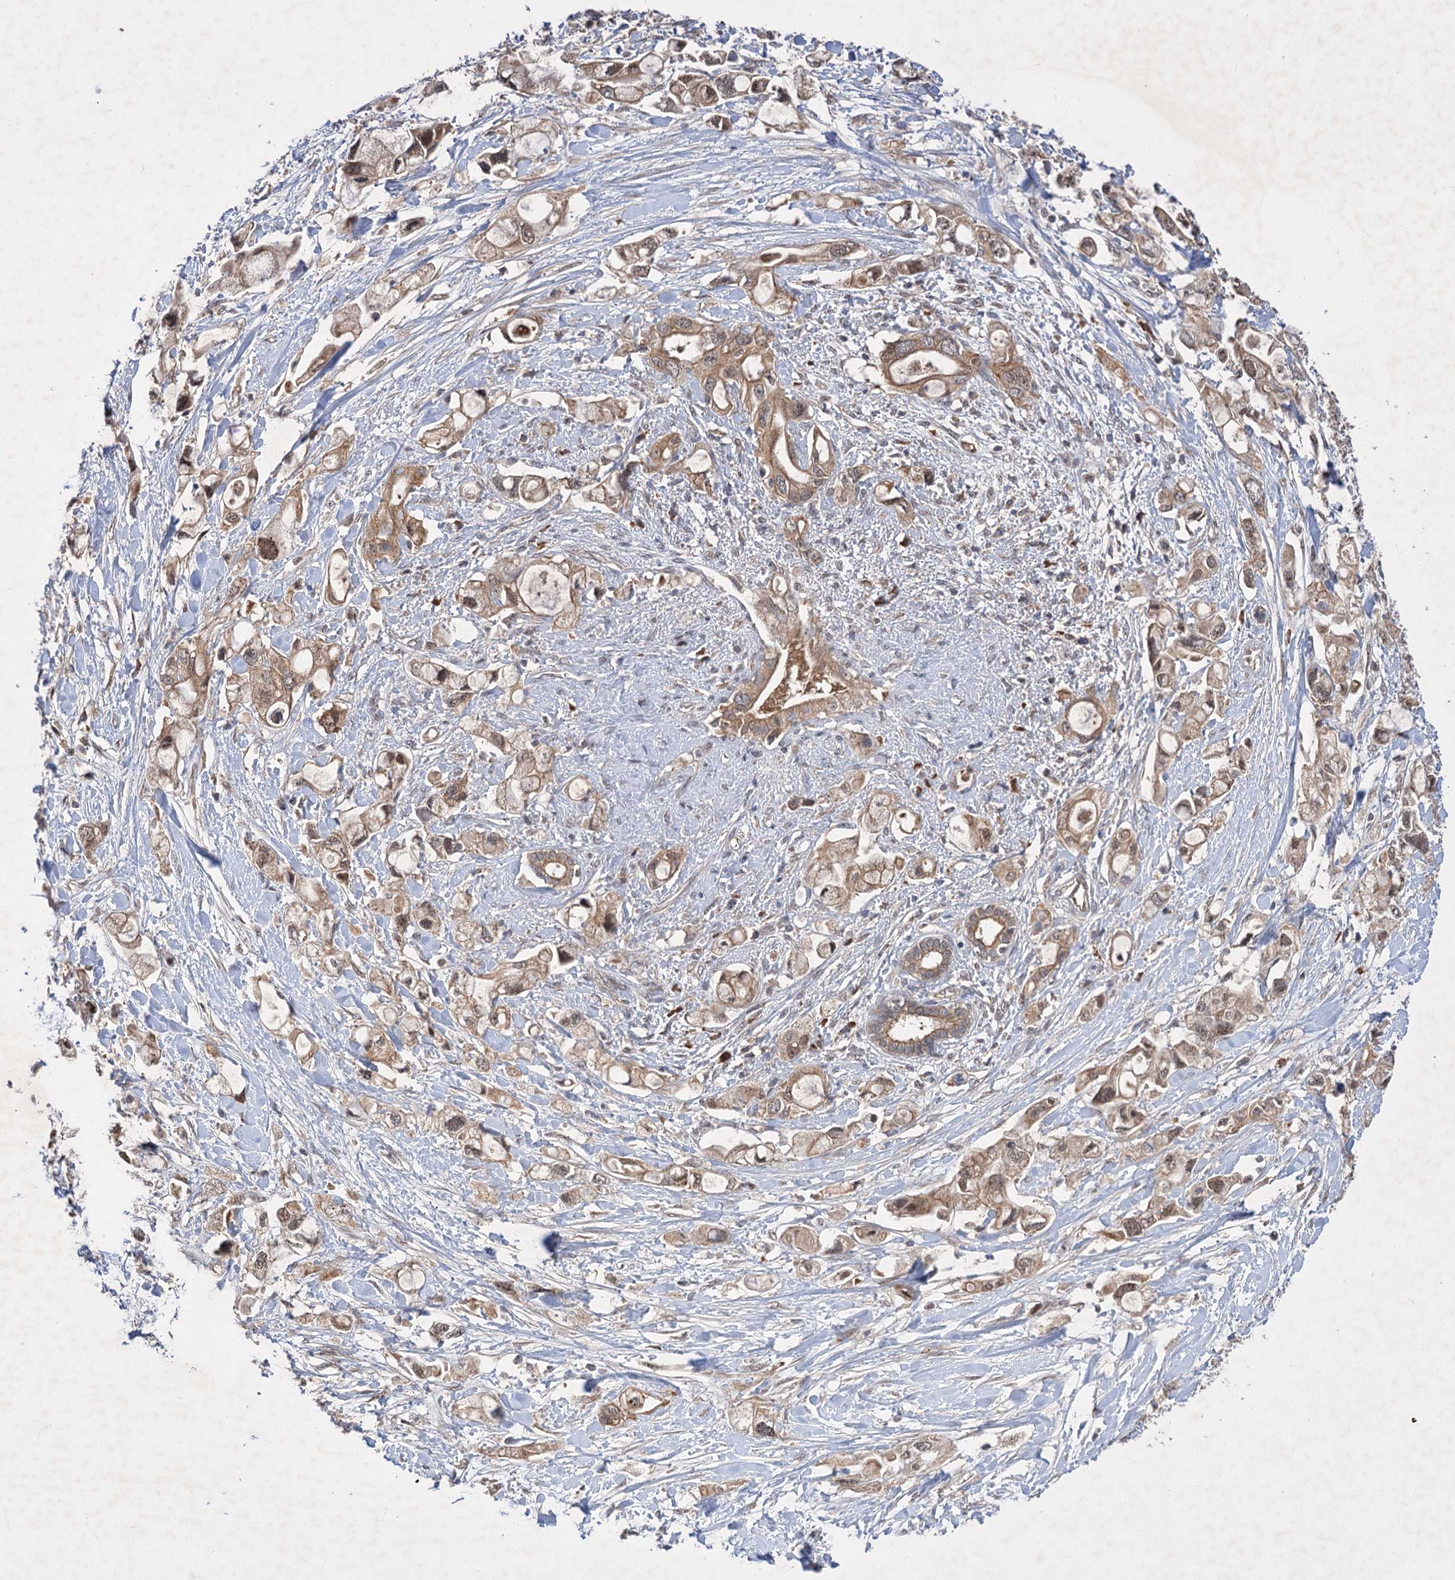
{"staining": {"intensity": "moderate", "quantity": "25%-75%", "location": "cytoplasmic/membranous,nuclear"}, "tissue": "pancreatic cancer", "cell_type": "Tumor cells", "image_type": "cancer", "snomed": [{"axis": "morphology", "description": "Adenocarcinoma, NOS"}, {"axis": "topography", "description": "Pancreas"}], "caption": "A photomicrograph of pancreatic cancer stained for a protein shows moderate cytoplasmic/membranous and nuclear brown staining in tumor cells.", "gene": "FBXW8", "patient": {"sex": "female", "age": 56}}